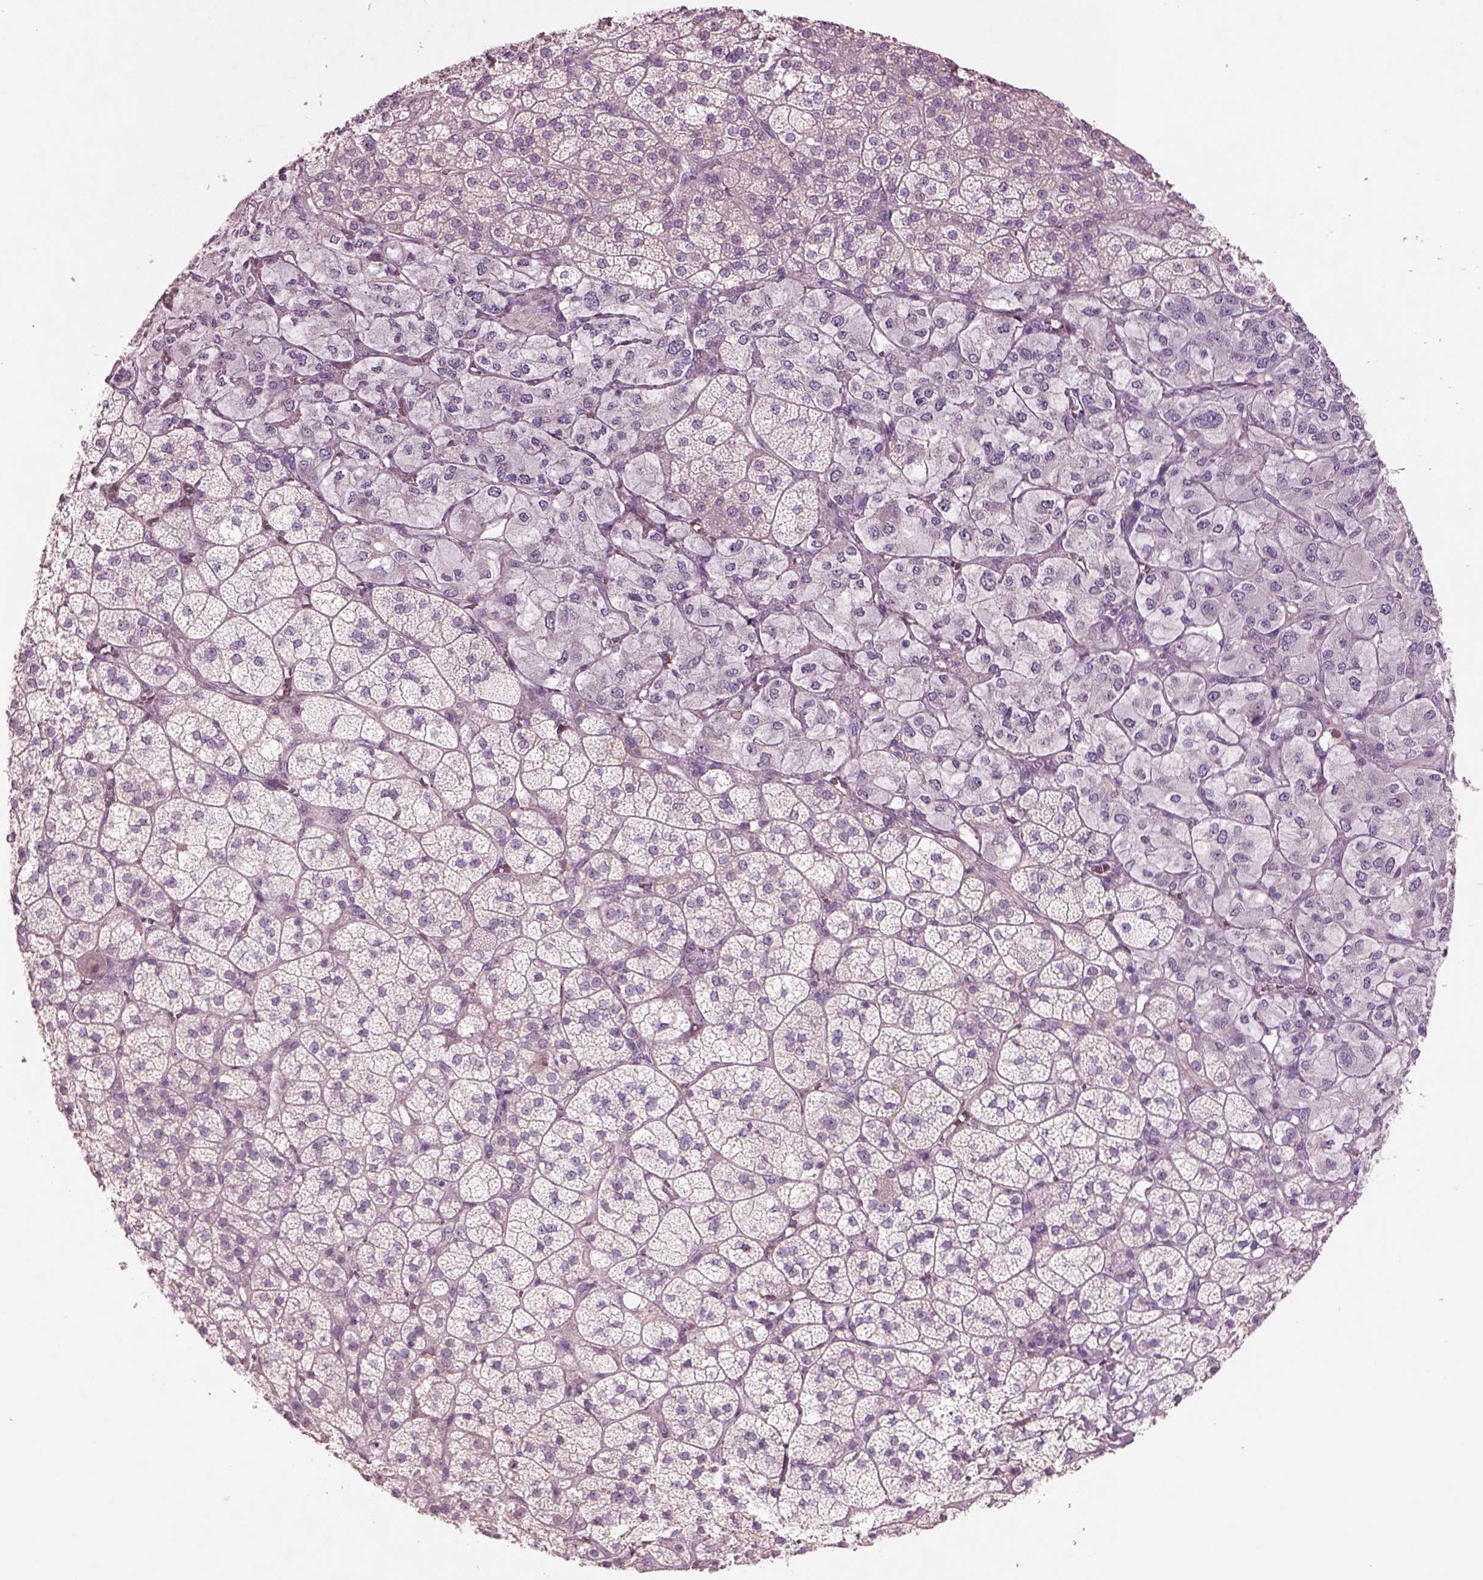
{"staining": {"intensity": "negative", "quantity": "none", "location": "none"}, "tissue": "adrenal gland", "cell_type": "Glandular cells", "image_type": "normal", "snomed": [{"axis": "morphology", "description": "Normal tissue, NOS"}, {"axis": "topography", "description": "Adrenal gland"}], "caption": "There is no significant positivity in glandular cells of adrenal gland. (Stains: DAB (3,3'-diaminobenzidine) immunohistochemistry with hematoxylin counter stain, Microscopy: brightfield microscopy at high magnification).", "gene": "DUOXA2", "patient": {"sex": "female", "age": 60}}